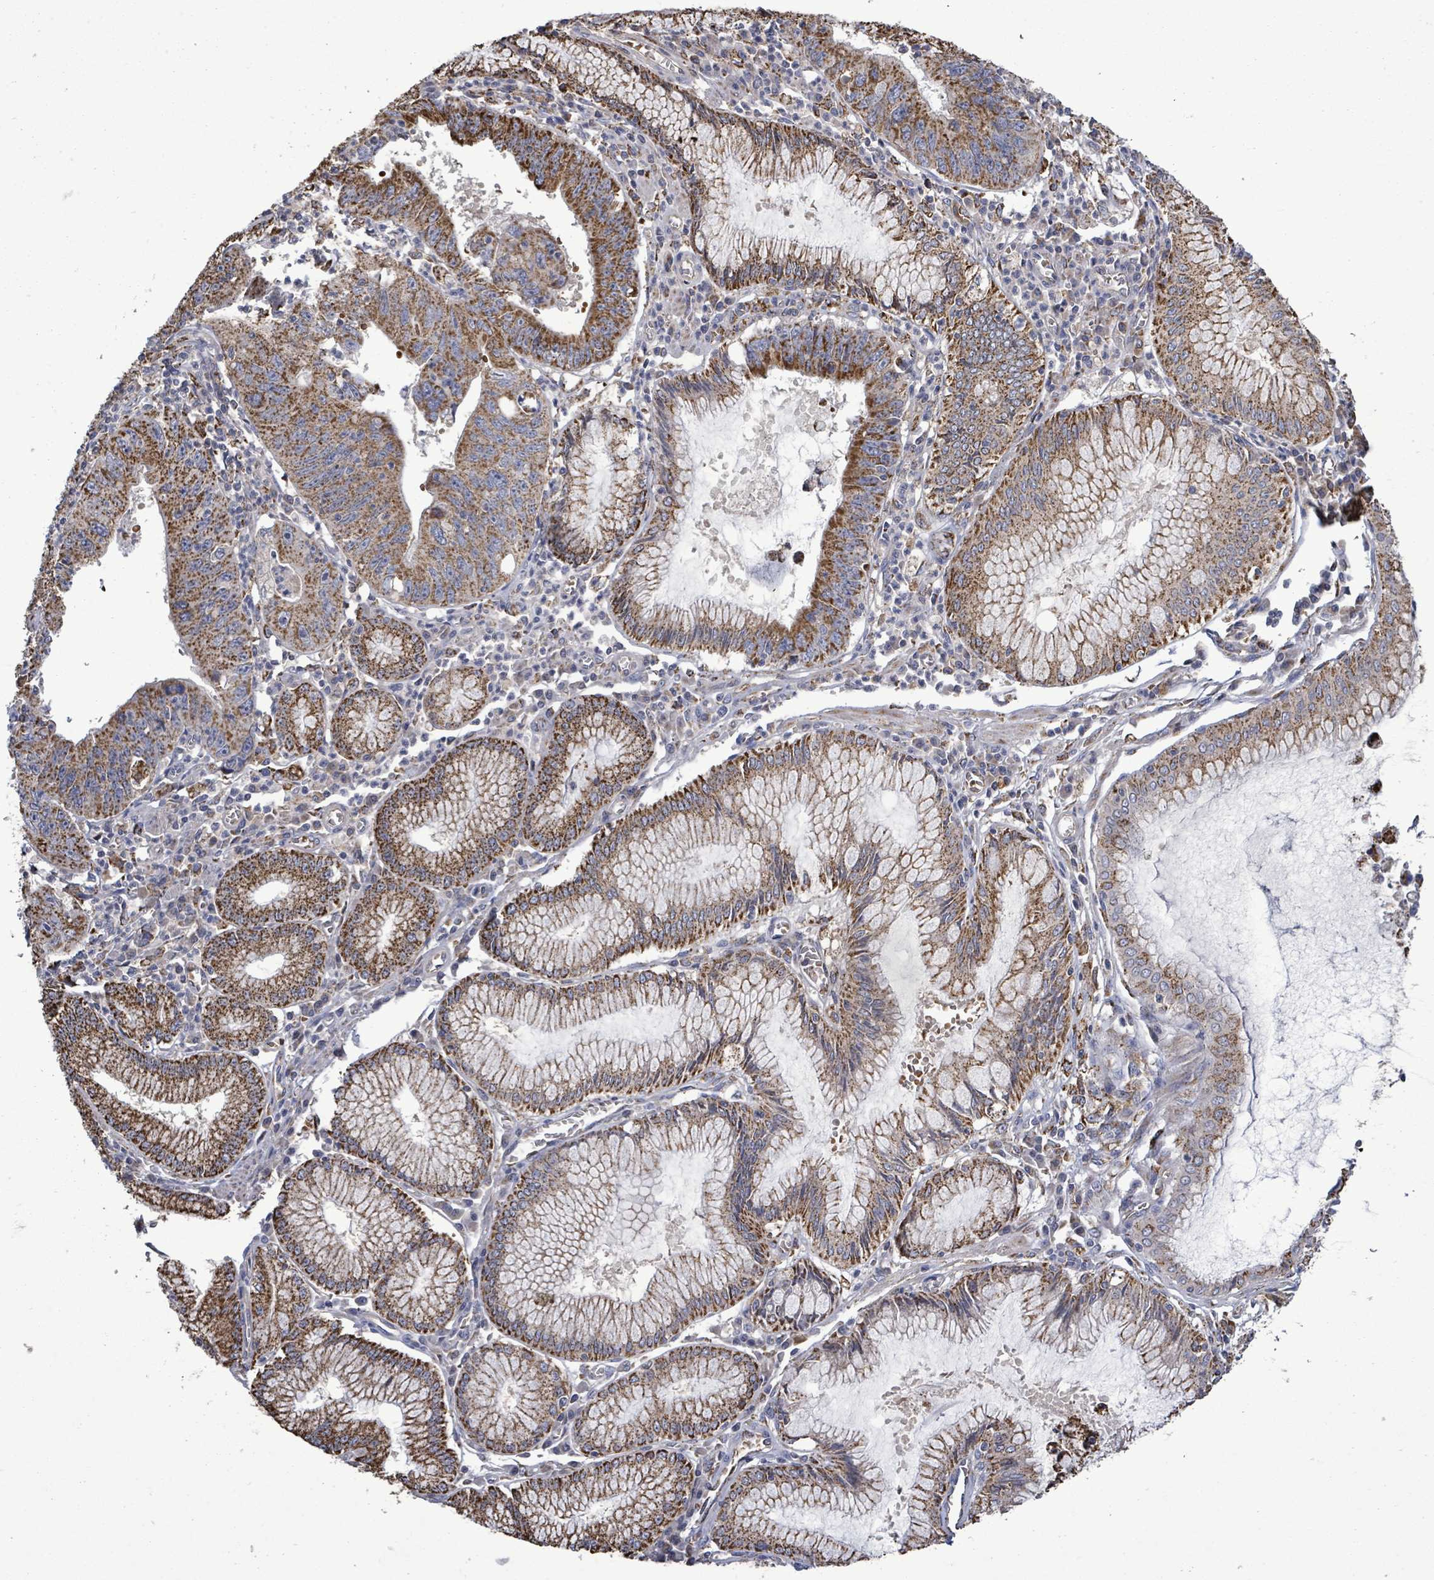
{"staining": {"intensity": "strong", "quantity": ">75%", "location": "cytoplasmic/membranous"}, "tissue": "stomach cancer", "cell_type": "Tumor cells", "image_type": "cancer", "snomed": [{"axis": "morphology", "description": "Adenocarcinoma, NOS"}, {"axis": "topography", "description": "Stomach"}], "caption": "Immunohistochemistry (IHC) image of human adenocarcinoma (stomach) stained for a protein (brown), which reveals high levels of strong cytoplasmic/membranous expression in approximately >75% of tumor cells.", "gene": "MTMR12", "patient": {"sex": "male", "age": 59}}